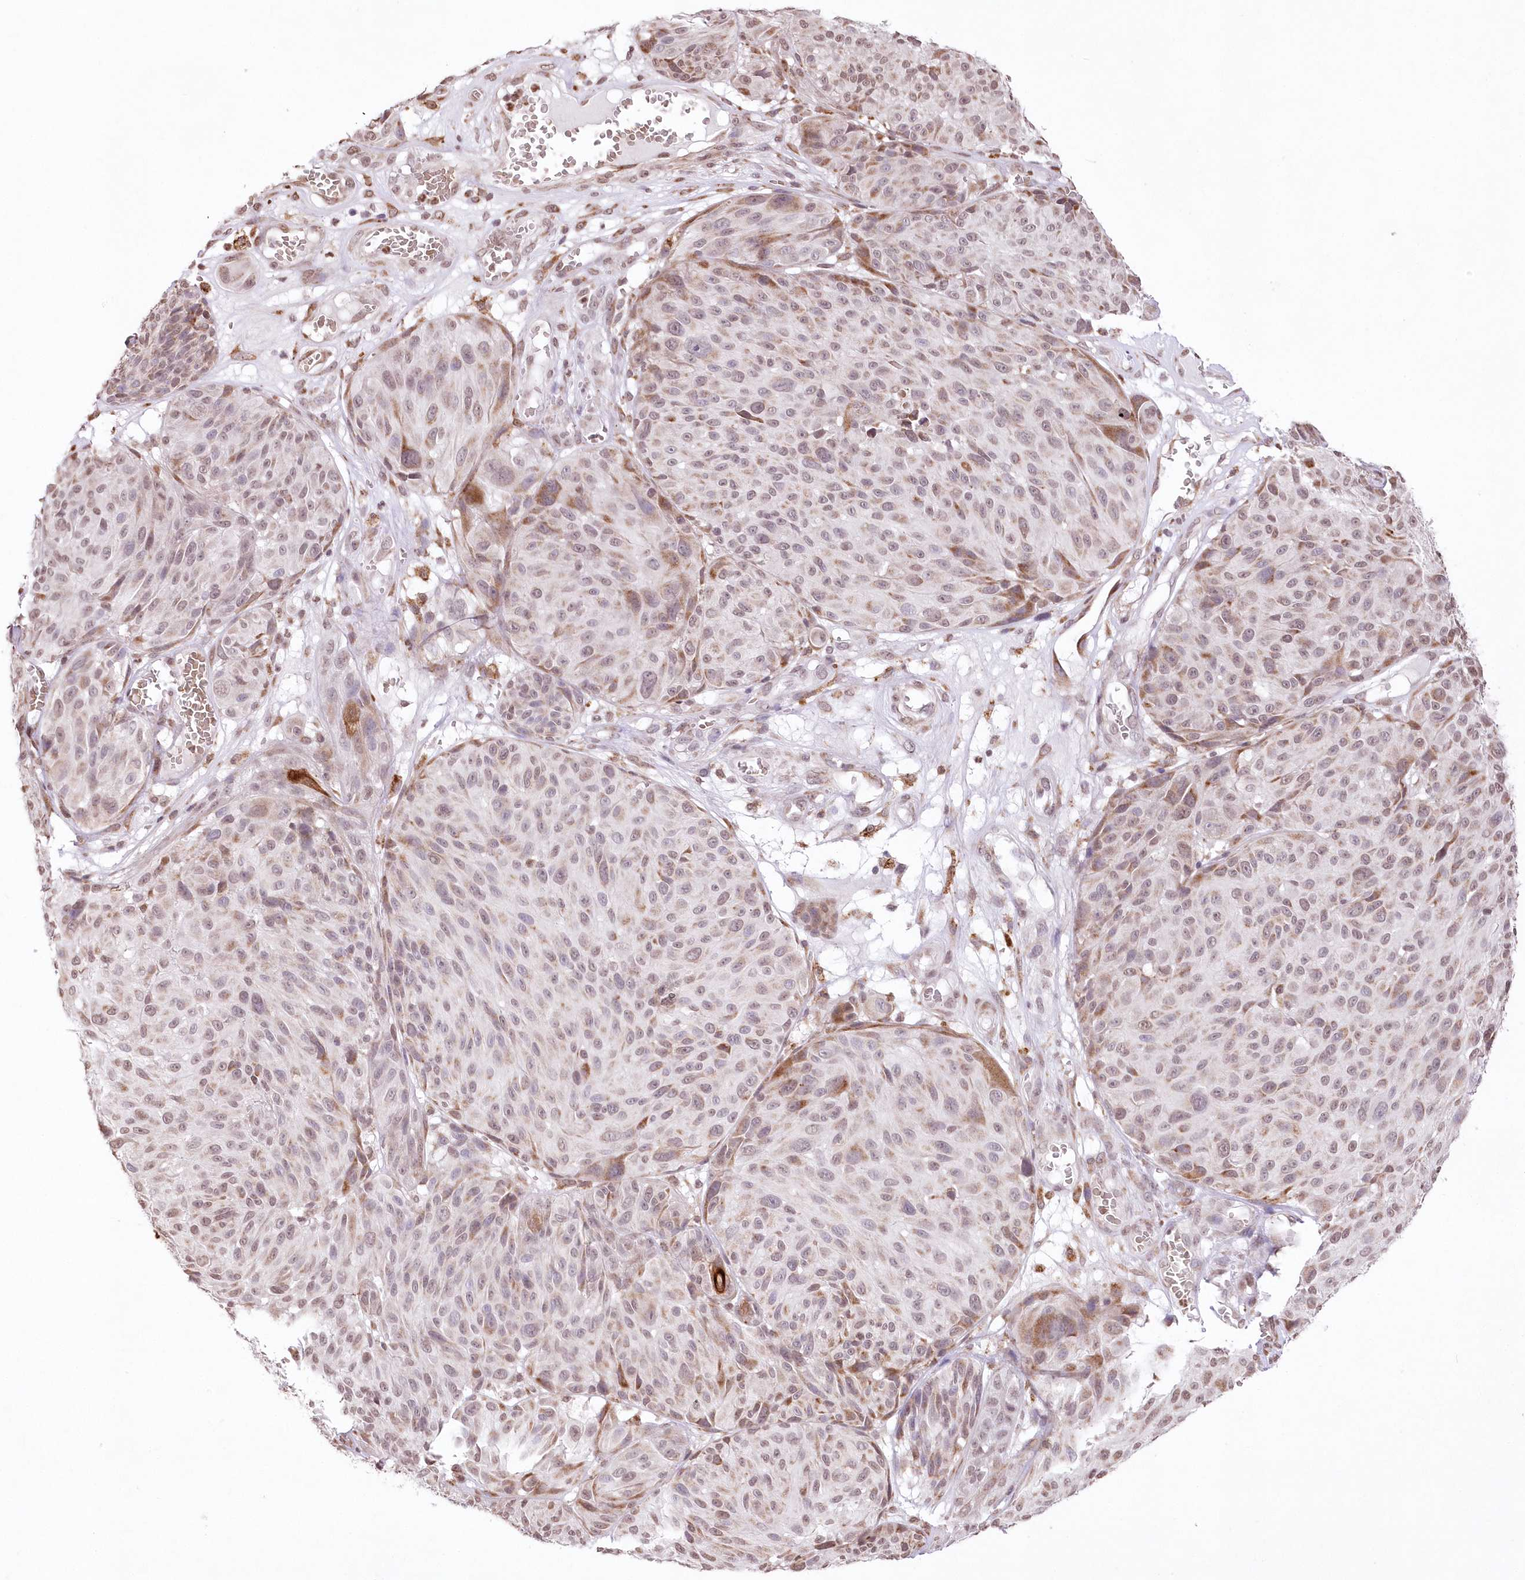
{"staining": {"intensity": "moderate", "quantity": "<25%", "location": "cytoplasmic/membranous"}, "tissue": "melanoma", "cell_type": "Tumor cells", "image_type": "cancer", "snomed": [{"axis": "morphology", "description": "Malignant melanoma, NOS"}, {"axis": "topography", "description": "Skin"}], "caption": "Malignant melanoma was stained to show a protein in brown. There is low levels of moderate cytoplasmic/membranous staining in approximately <25% of tumor cells.", "gene": "RBM27", "patient": {"sex": "male", "age": 83}}